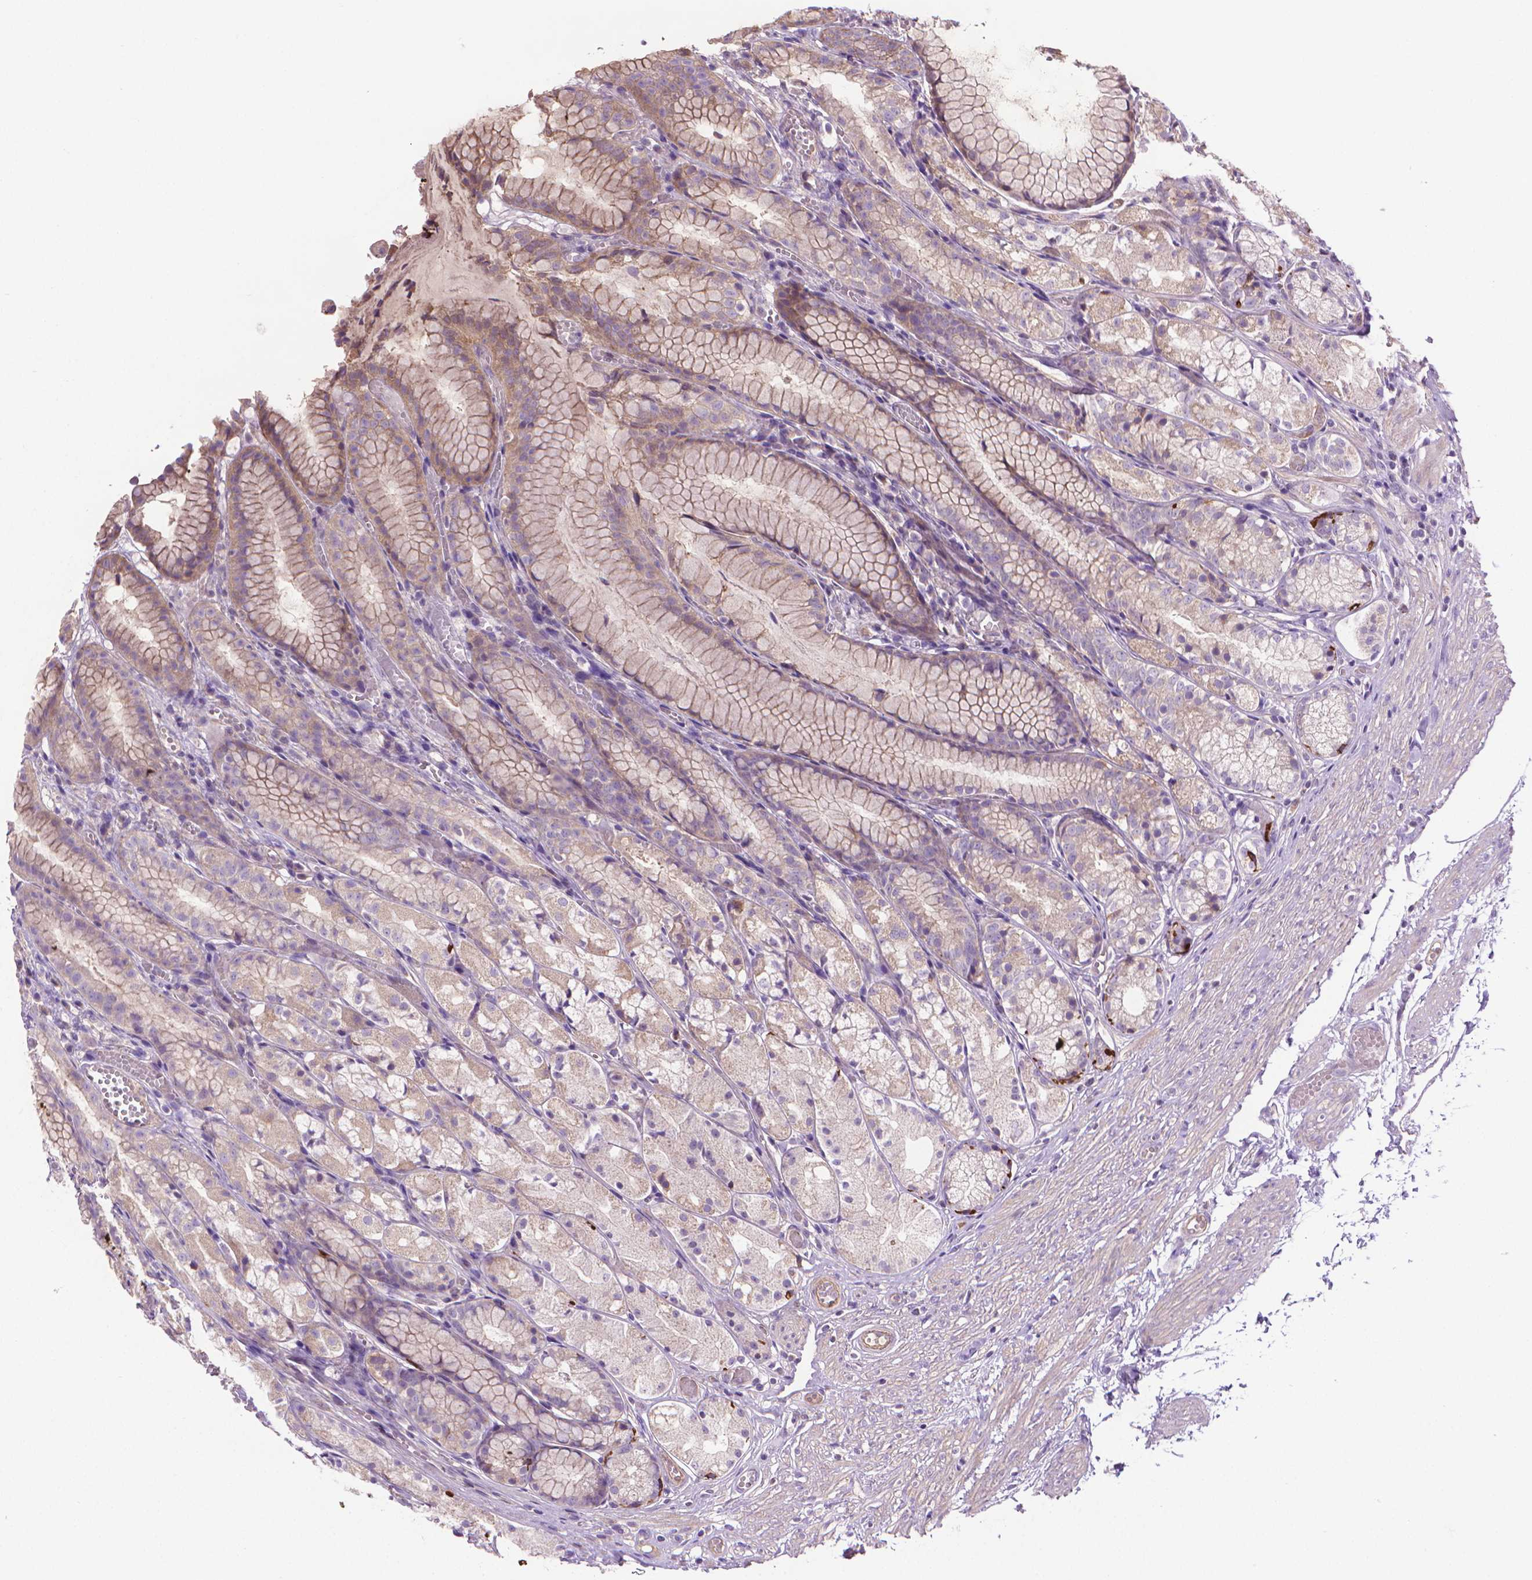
{"staining": {"intensity": "moderate", "quantity": "<25%", "location": "cytoplasmic/membranous"}, "tissue": "stomach", "cell_type": "Glandular cells", "image_type": "normal", "snomed": [{"axis": "morphology", "description": "Normal tissue, NOS"}, {"axis": "topography", "description": "Stomach"}], "caption": "Glandular cells exhibit low levels of moderate cytoplasmic/membranous staining in about <25% of cells in benign stomach.", "gene": "SLC51B", "patient": {"sex": "male", "age": 70}}